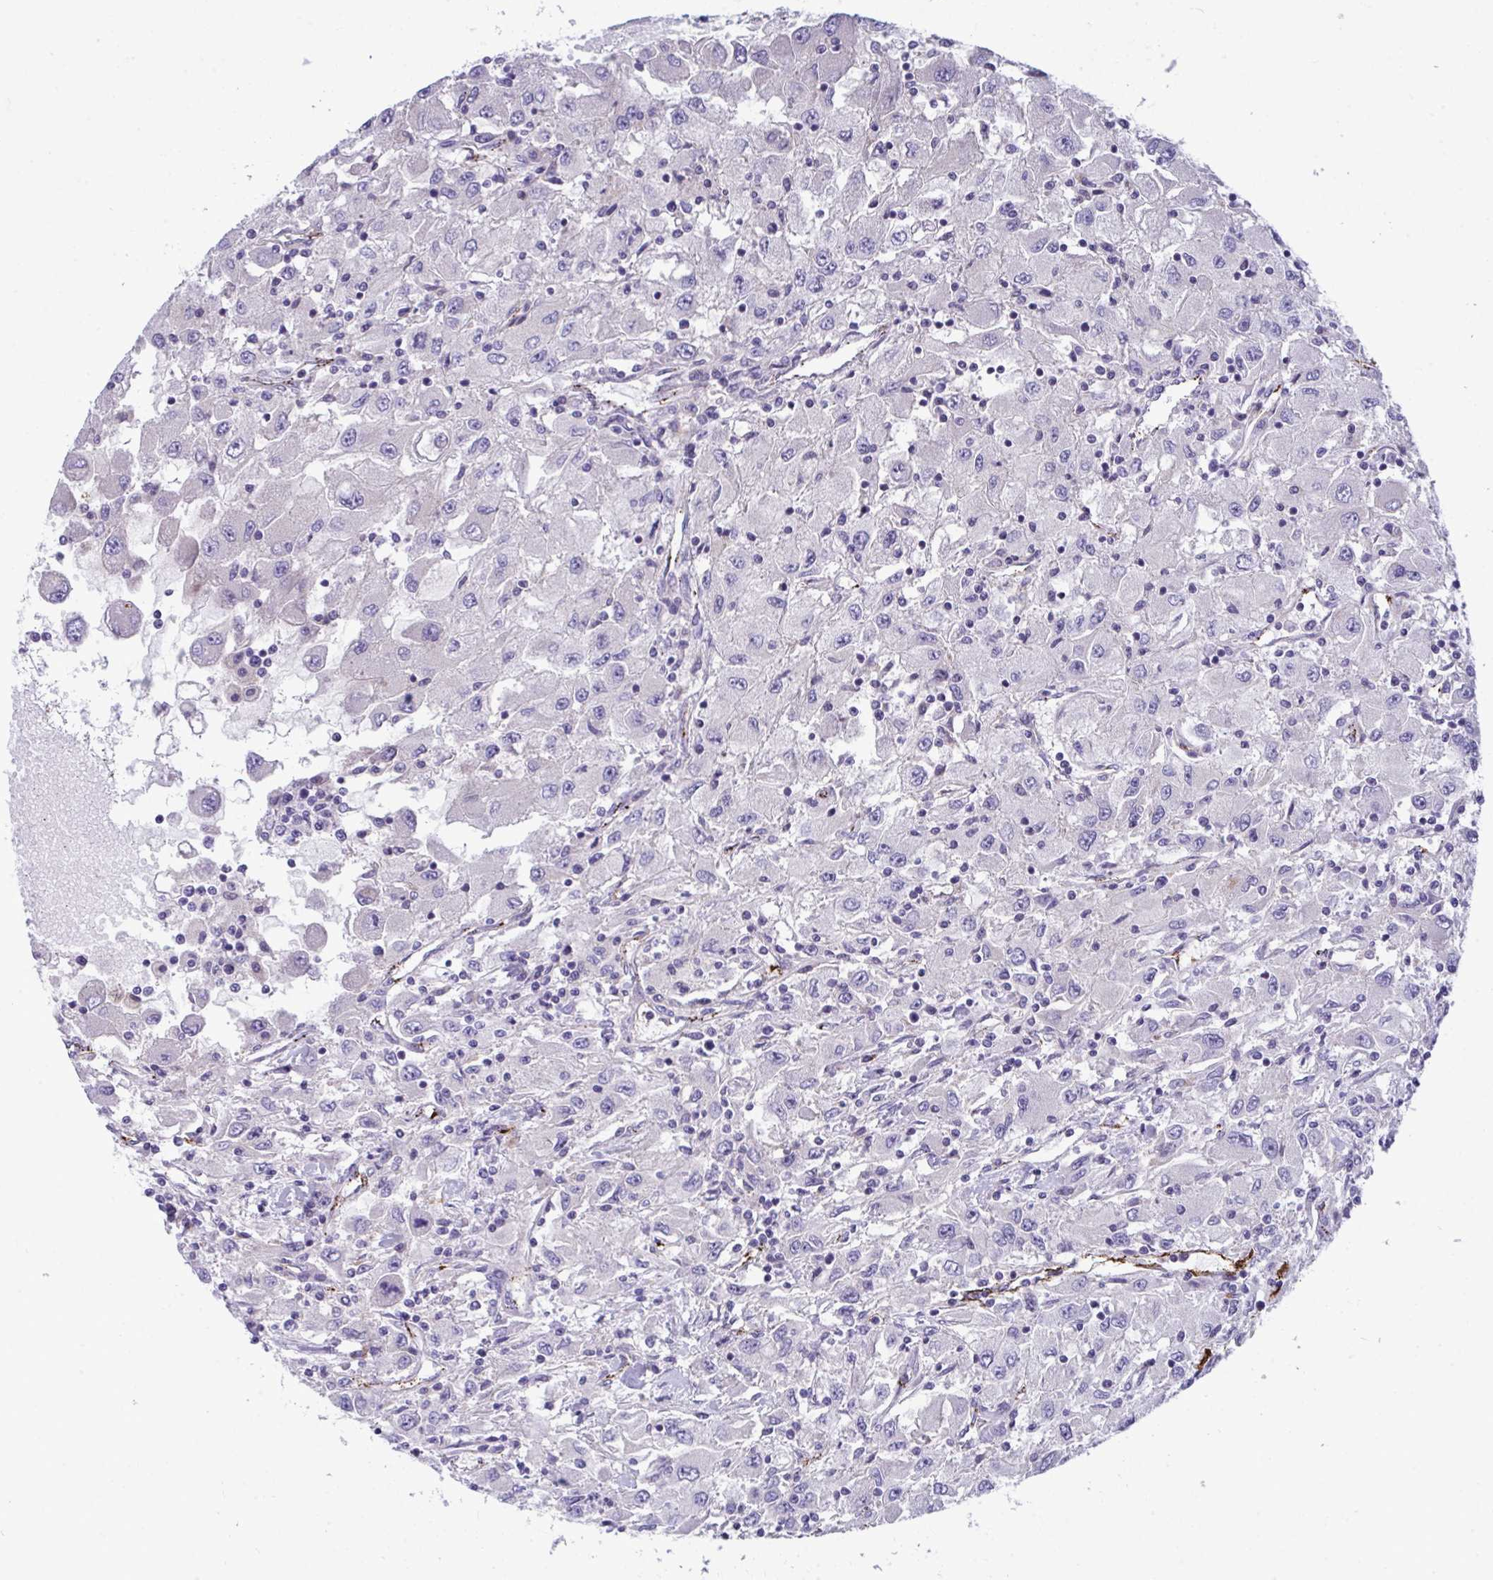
{"staining": {"intensity": "negative", "quantity": "none", "location": "none"}, "tissue": "renal cancer", "cell_type": "Tumor cells", "image_type": "cancer", "snomed": [{"axis": "morphology", "description": "Adenocarcinoma, NOS"}, {"axis": "topography", "description": "Kidney"}], "caption": "A photomicrograph of human renal adenocarcinoma is negative for staining in tumor cells.", "gene": "TOR1AIP2", "patient": {"sex": "female", "age": 67}}